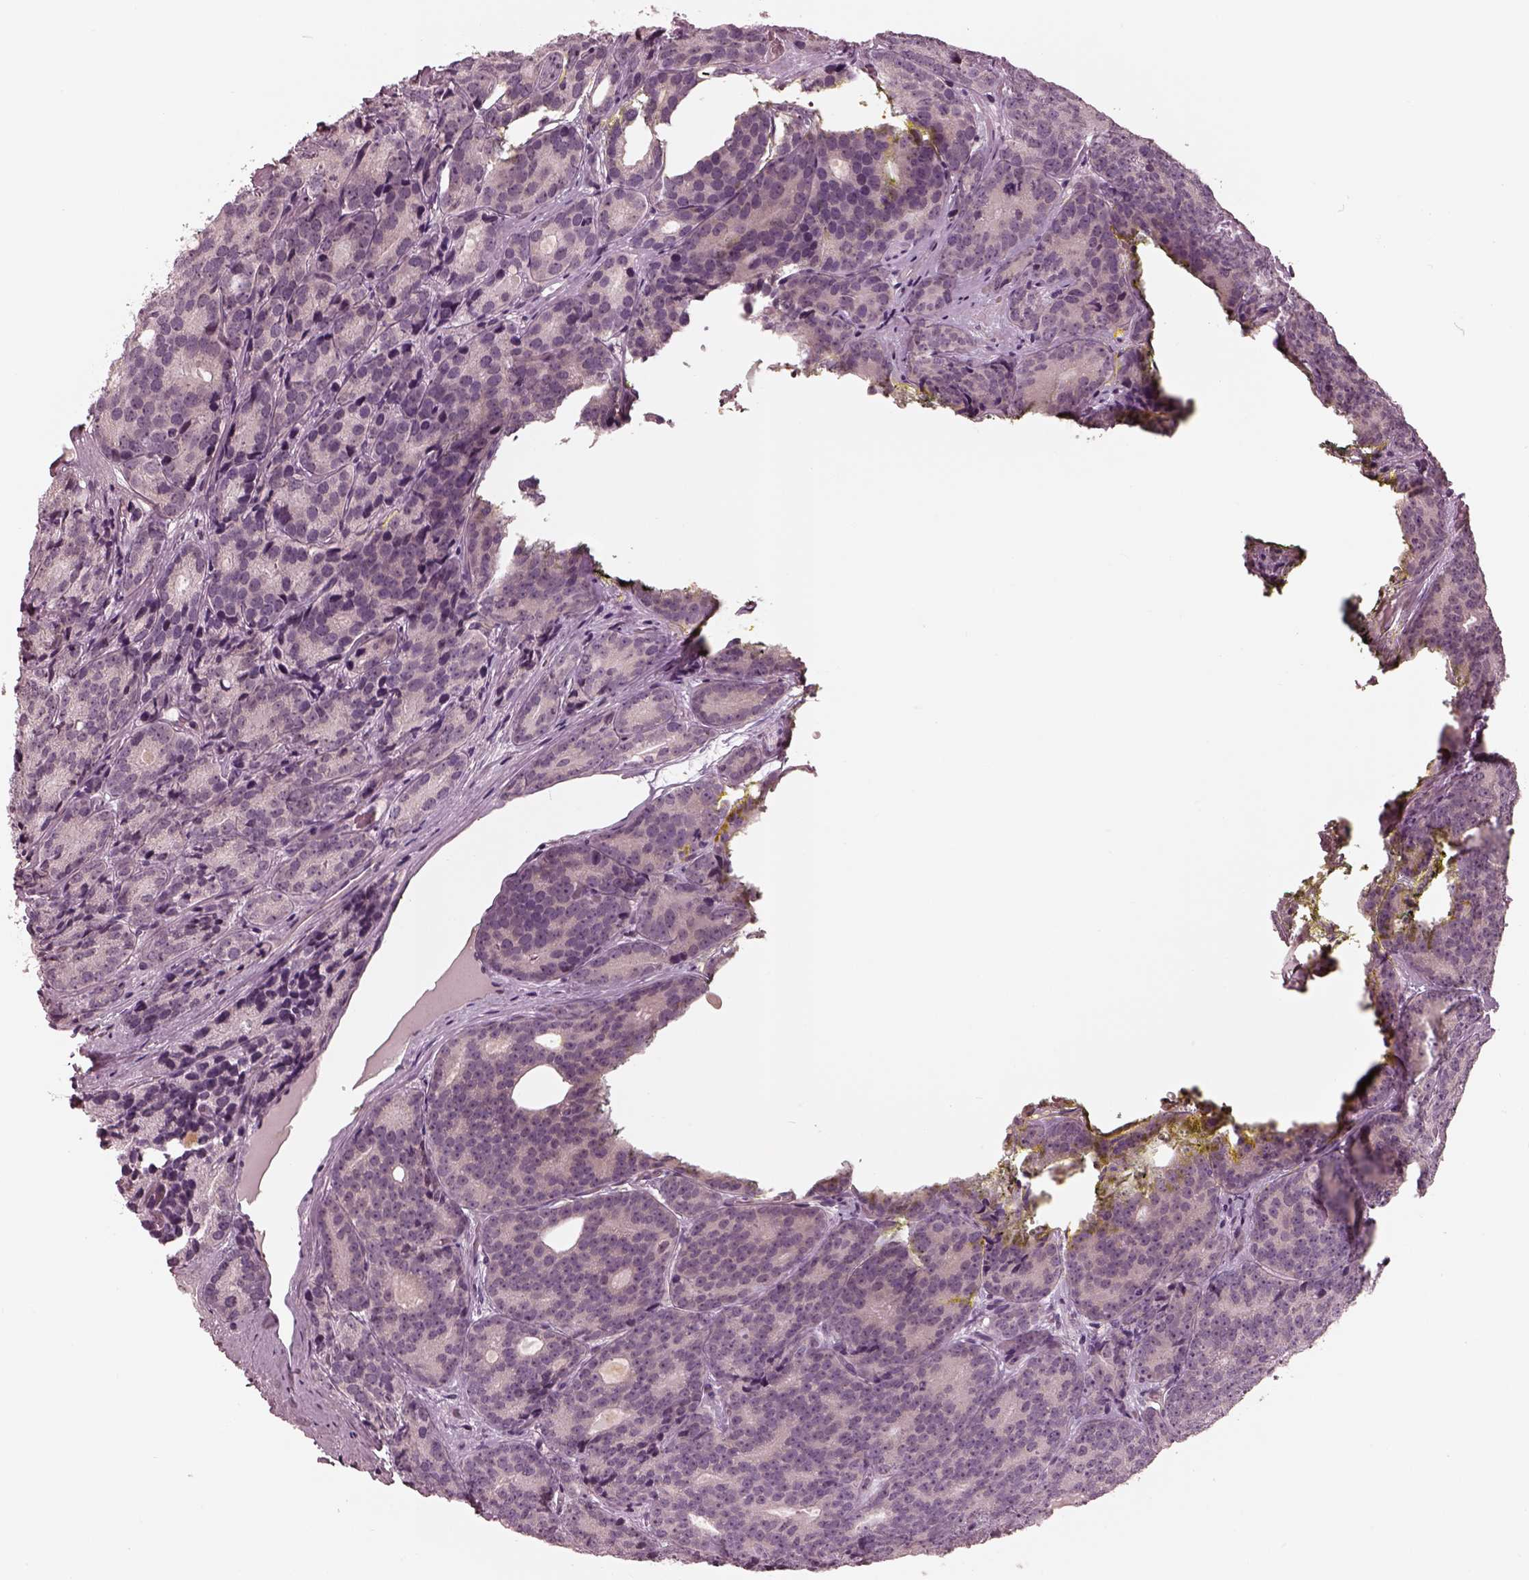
{"staining": {"intensity": "negative", "quantity": "none", "location": "none"}, "tissue": "prostate cancer", "cell_type": "Tumor cells", "image_type": "cancer", "snomed": [{"axis": "morphology", "description": "Adenocarcinoma, NOS"}, {"axis": "topography", "description": "Prostate"}], "caption": "Tumor cells show no significant protein expression in adenocarcinoma (prostate). The staining was performed using DAB to visualize the protein expression in brown, while the nuclei were stained in blue with hematoxylin (Magnification: 20x).", "gene": "IQCG", "patient": {"sex": "male", "age": 71}}